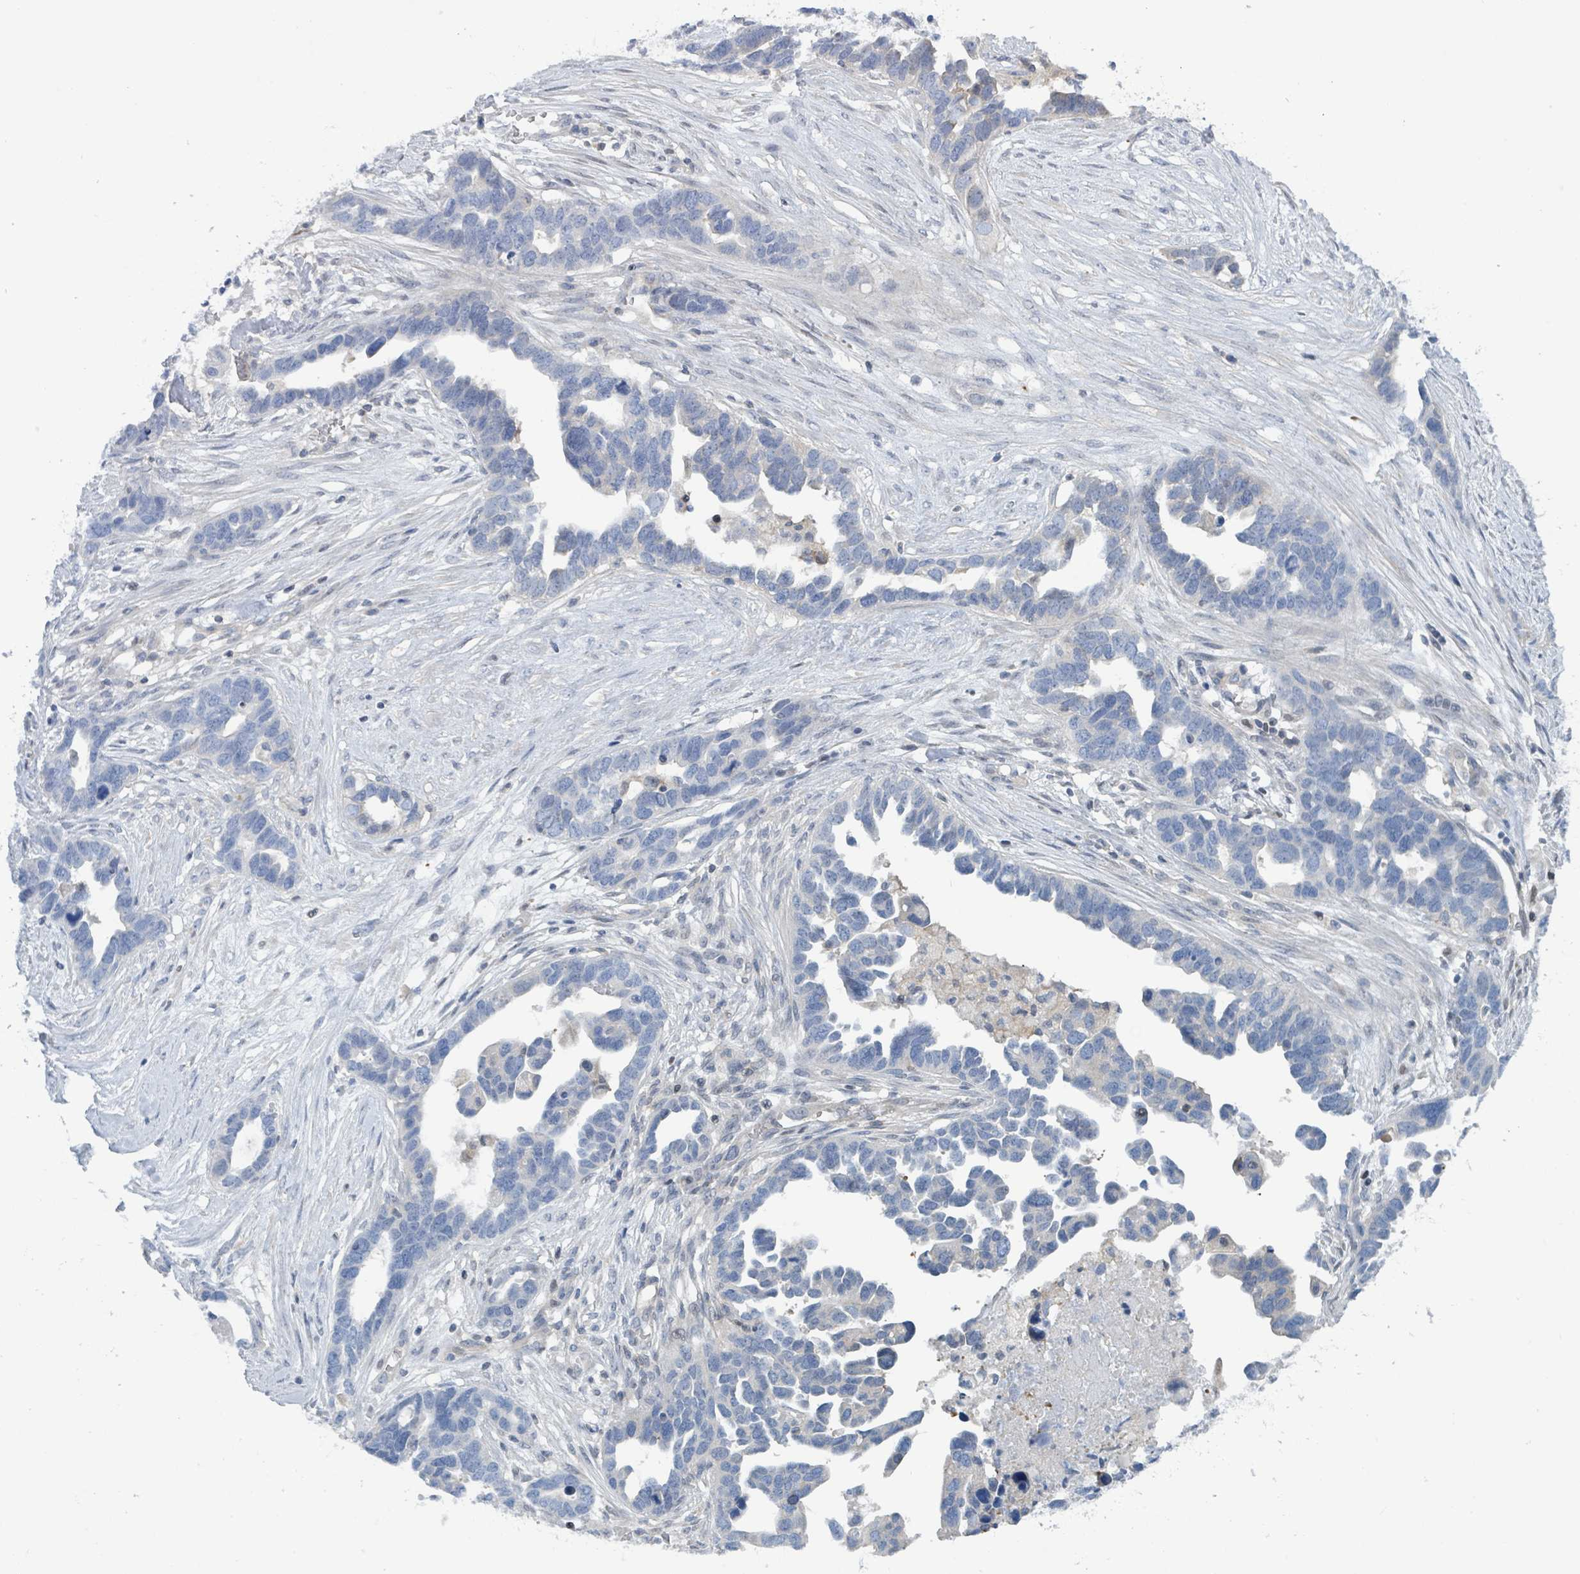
{"staining": {"intensity": "negative", "quantity": "none", "location": "none"}, "tissue": "ovarian cancer", "cell_type": "Tumor cells", "image_type": "cancer", "snomed": [{"axis": "morphology", "description": "Cystadenocarcinoma, serous, NOS"}, {"axis": "topography", "description": "Ovary"}], "caption": "This histopathology image is of ovarian cancer stained with immunohistochemistry to label a protein in brown with the nuclei are counter-stained blue. There is no staining in tumor cells.", "gene": "DGKZ", "patient": {"sex": "female", "age": 54}}